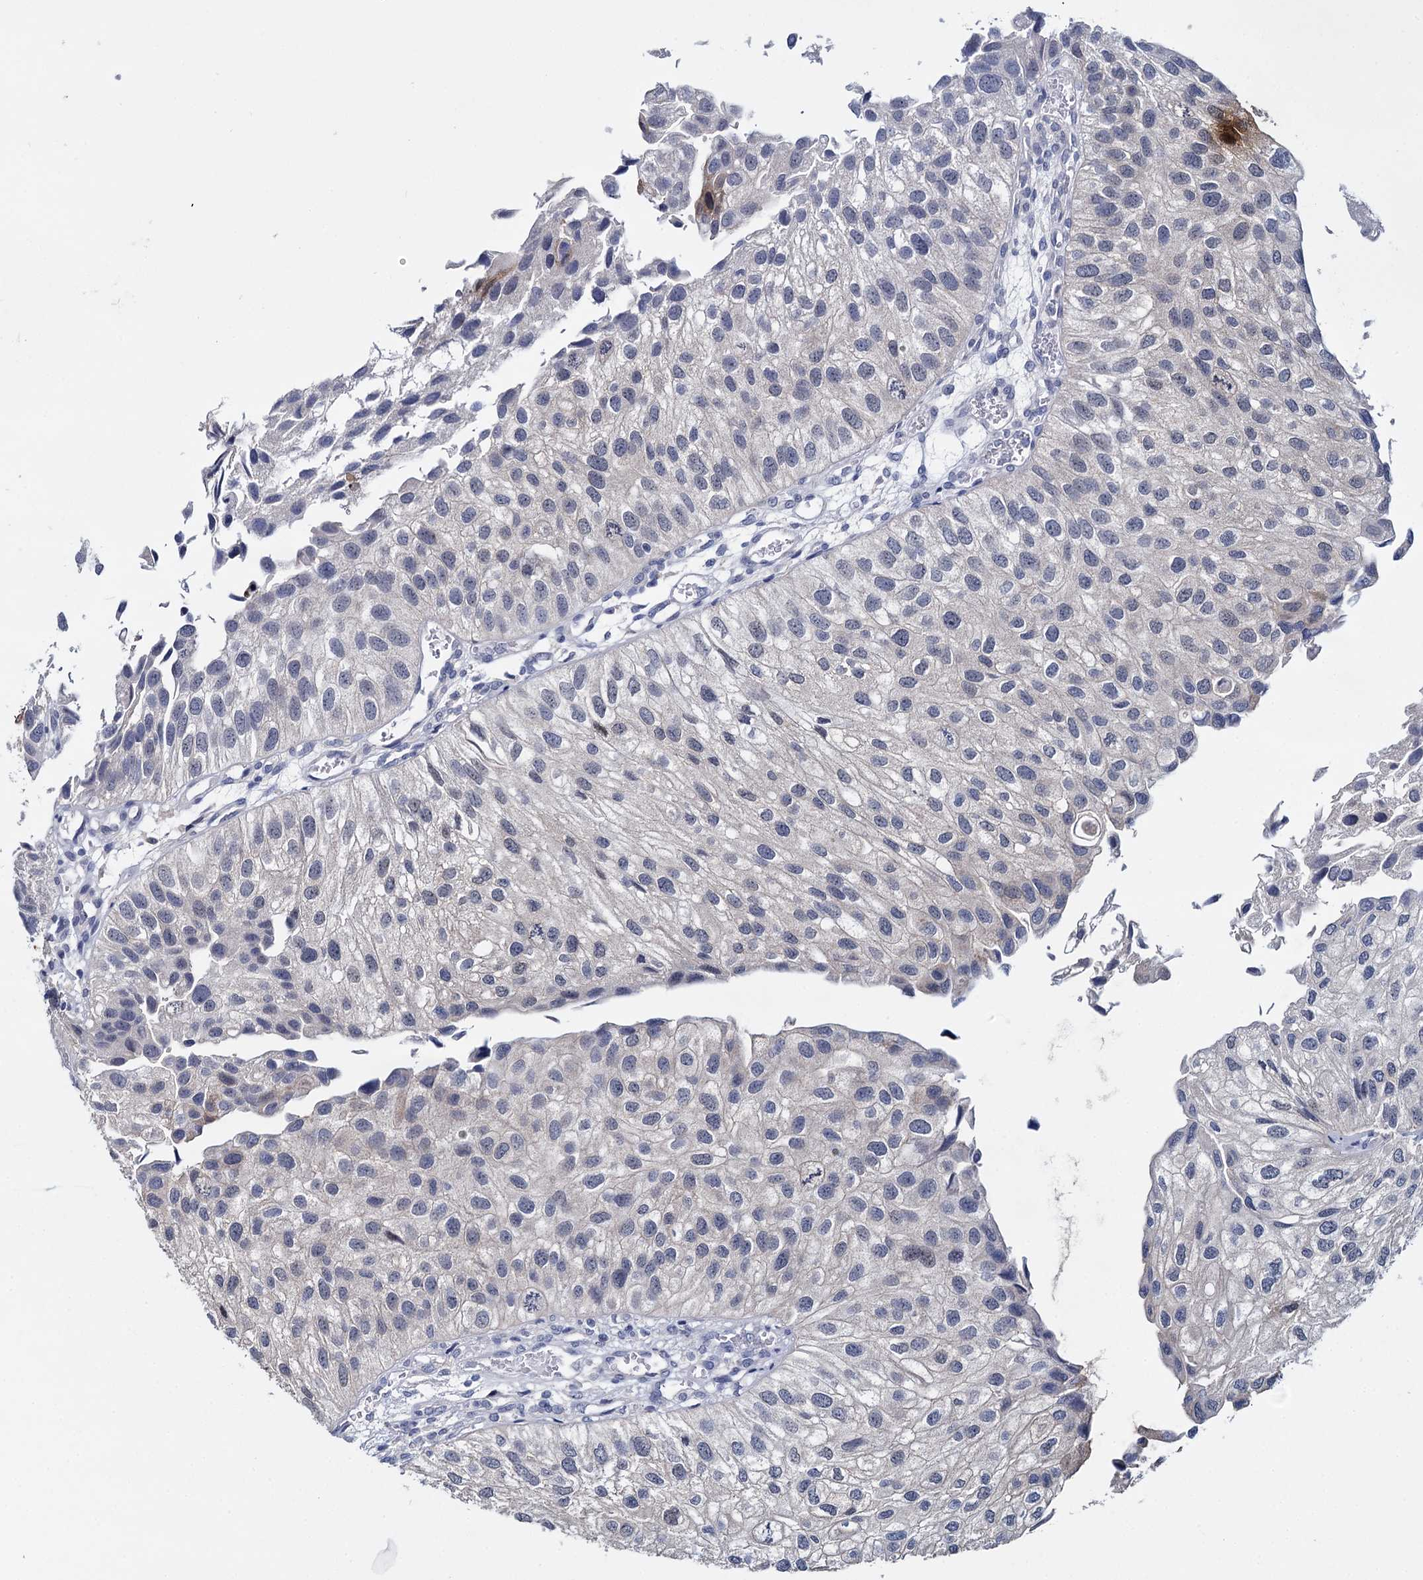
{"staining": {"intensity": "negative", "quantity": "none", "location": "none"}, "tissue": "urothelial cancer", "cell_type": "Tumor cells", "image_type": "cancer", "snomed": [{"axis": "morphology", "description": "Urothelial carcinoma, Low grade"}, {"axis": "topography", "description": "Urinary bladder"}], "caption": "An image of low-grade urothelial carcinoma stained for a protein reveals no brown staining in tumor cells. (DAB (3,3'-diaminobenzidine) IHC, high magnification).", "gene": "SFN", "patient": {"sex": "female", "age": 89}}